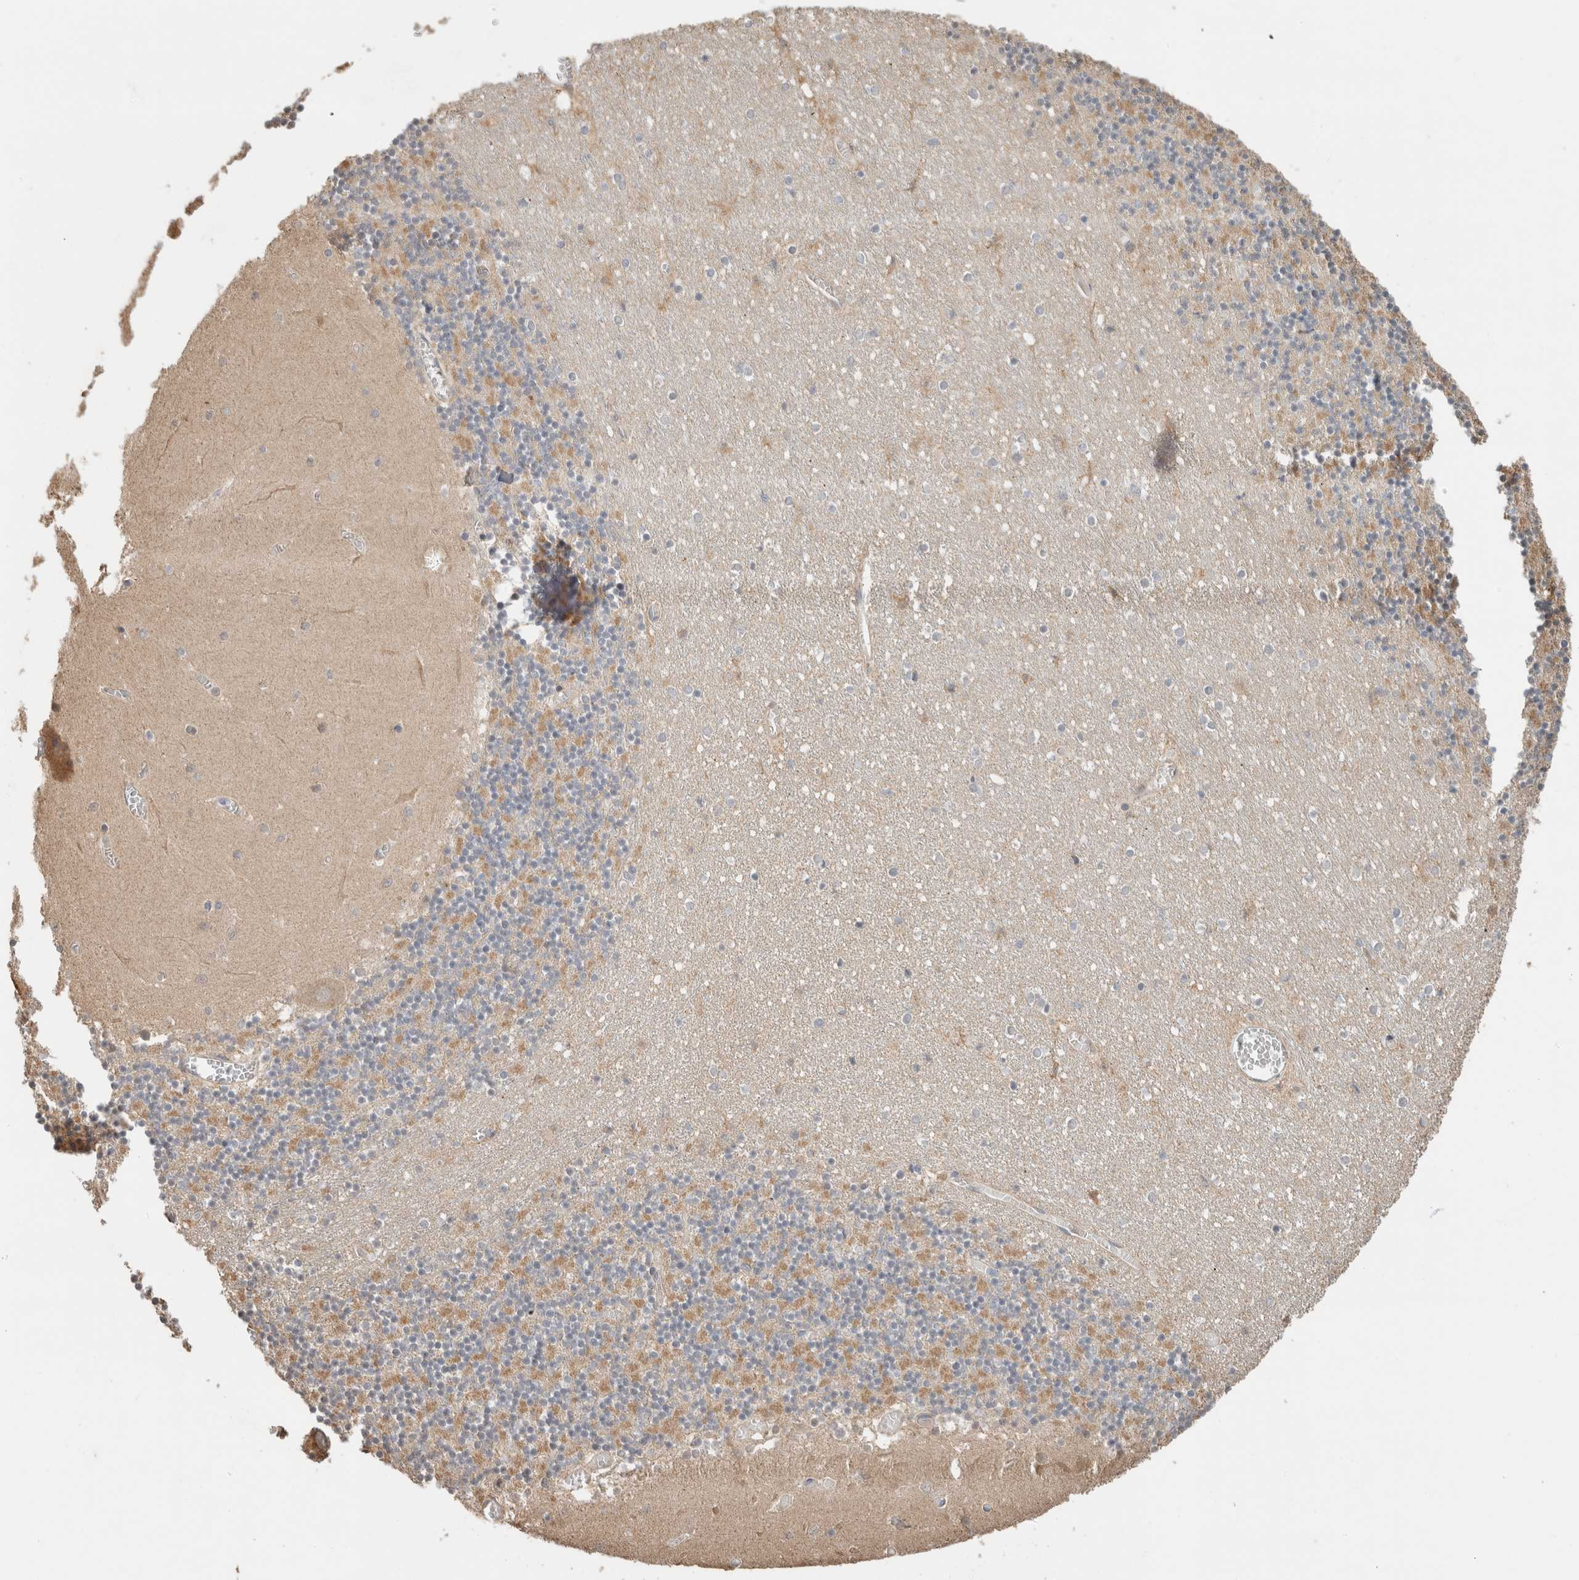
{"staining": {"intensity": "moderate", "quantity": "<25%", "location": "cytoplasmic/membranous"}, "tissue": "cerebellum", "cell_type": "Cells in granular layer", "image_type": "normal", "snomed": [{"axis": "morphology", "description": "Normal tissue, NOS"}, {"axis": "topography", "description": "Cerebellum"}], "caption": "Brown immunohistochemical staining in unremarkable cerebellum exhibits moderate cytoplasmic/membranous staining in about <25% of cells in granular layer. The staining was performed using DAB (3,3'-diaminobenzidine) to visualize the protein expression in brown, while the nuclei were stained in blue with hematoxylin (Magnification: 20x).", "gene": "GINS4", "patient": {"sex": "female", "age": 28}}